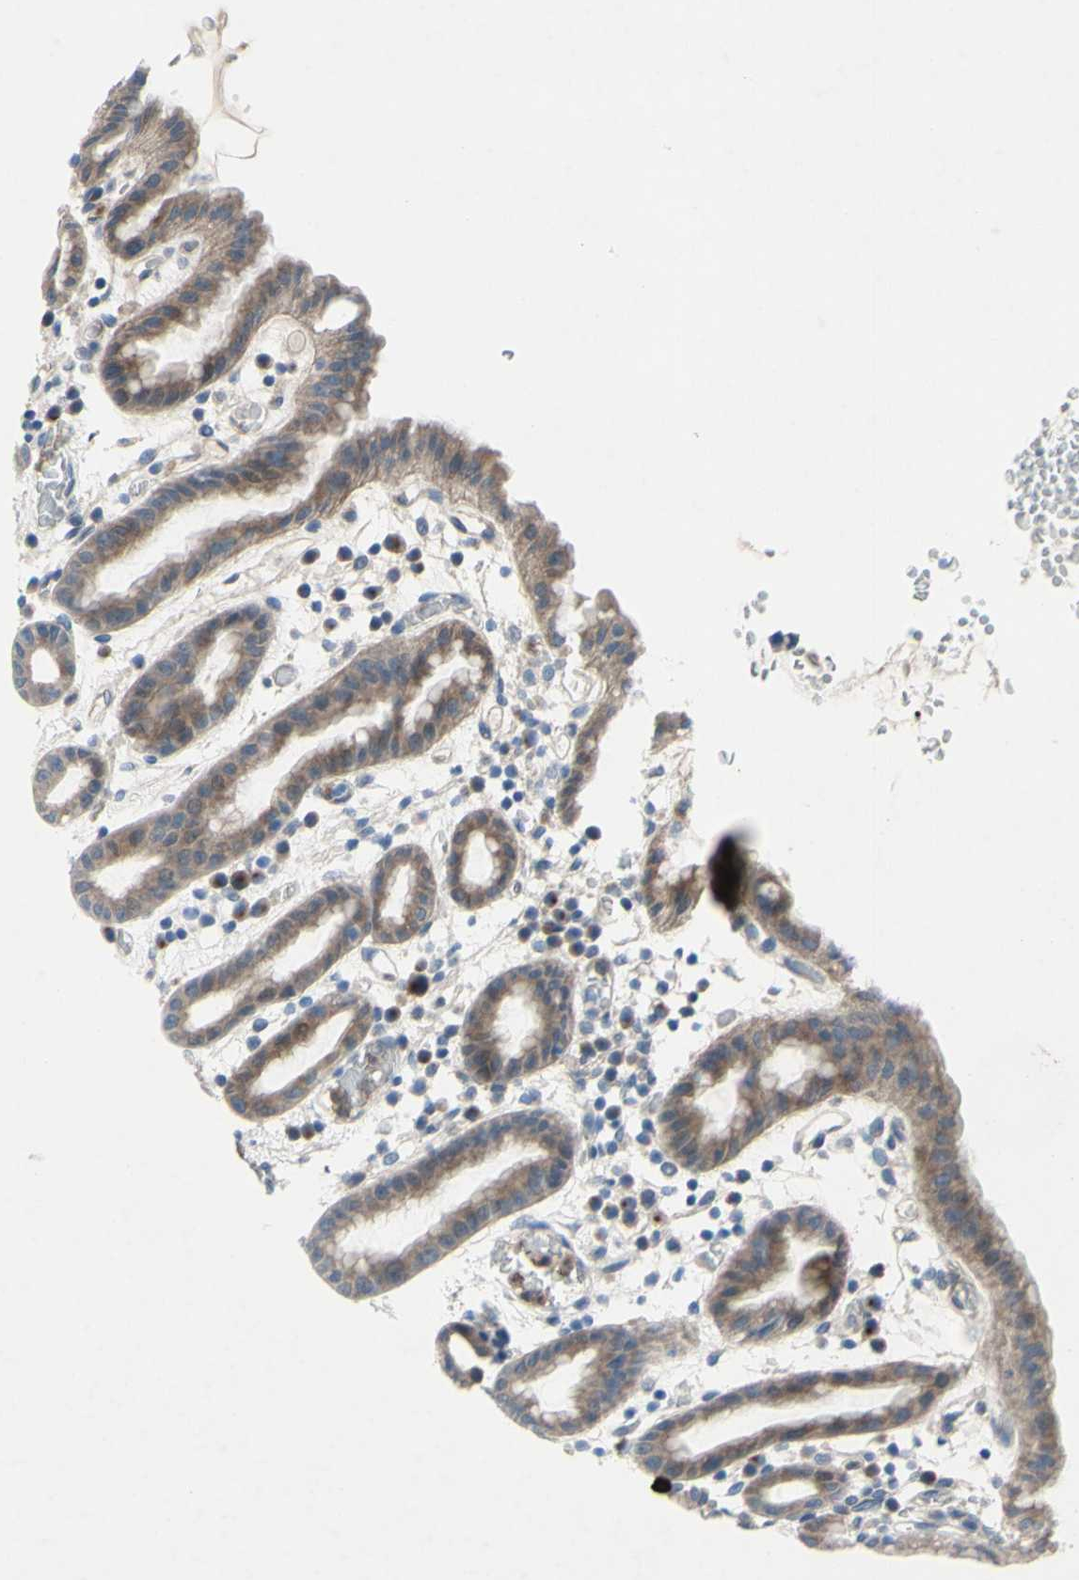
{"staining": {"intensity": "moderate", "quantity": ">75%", "location": "cytoplasmic/membranous"}, "tissue": "stomach", "cell_type": "Glandular cells", "image_type": "normal", "snomed": [{"axis": "morphology", "description": "Normal tissue, NOS"}, {"axis": "topography", "description": "Stomach, upper"}], "caption": "The micrograph shows staining of unremarkable stomach, revealing moderate cytoplasmic/membranous protein staining (brown color) within glandular cells. The staining was performed using DAB (3,3'-diaminobenzidine), with brown indicating positive protein expression. Nuclei are stained blue with hematoxylin.", "gene": "GRAMD2B", "patient": {"sex": "male", "age": 68}}